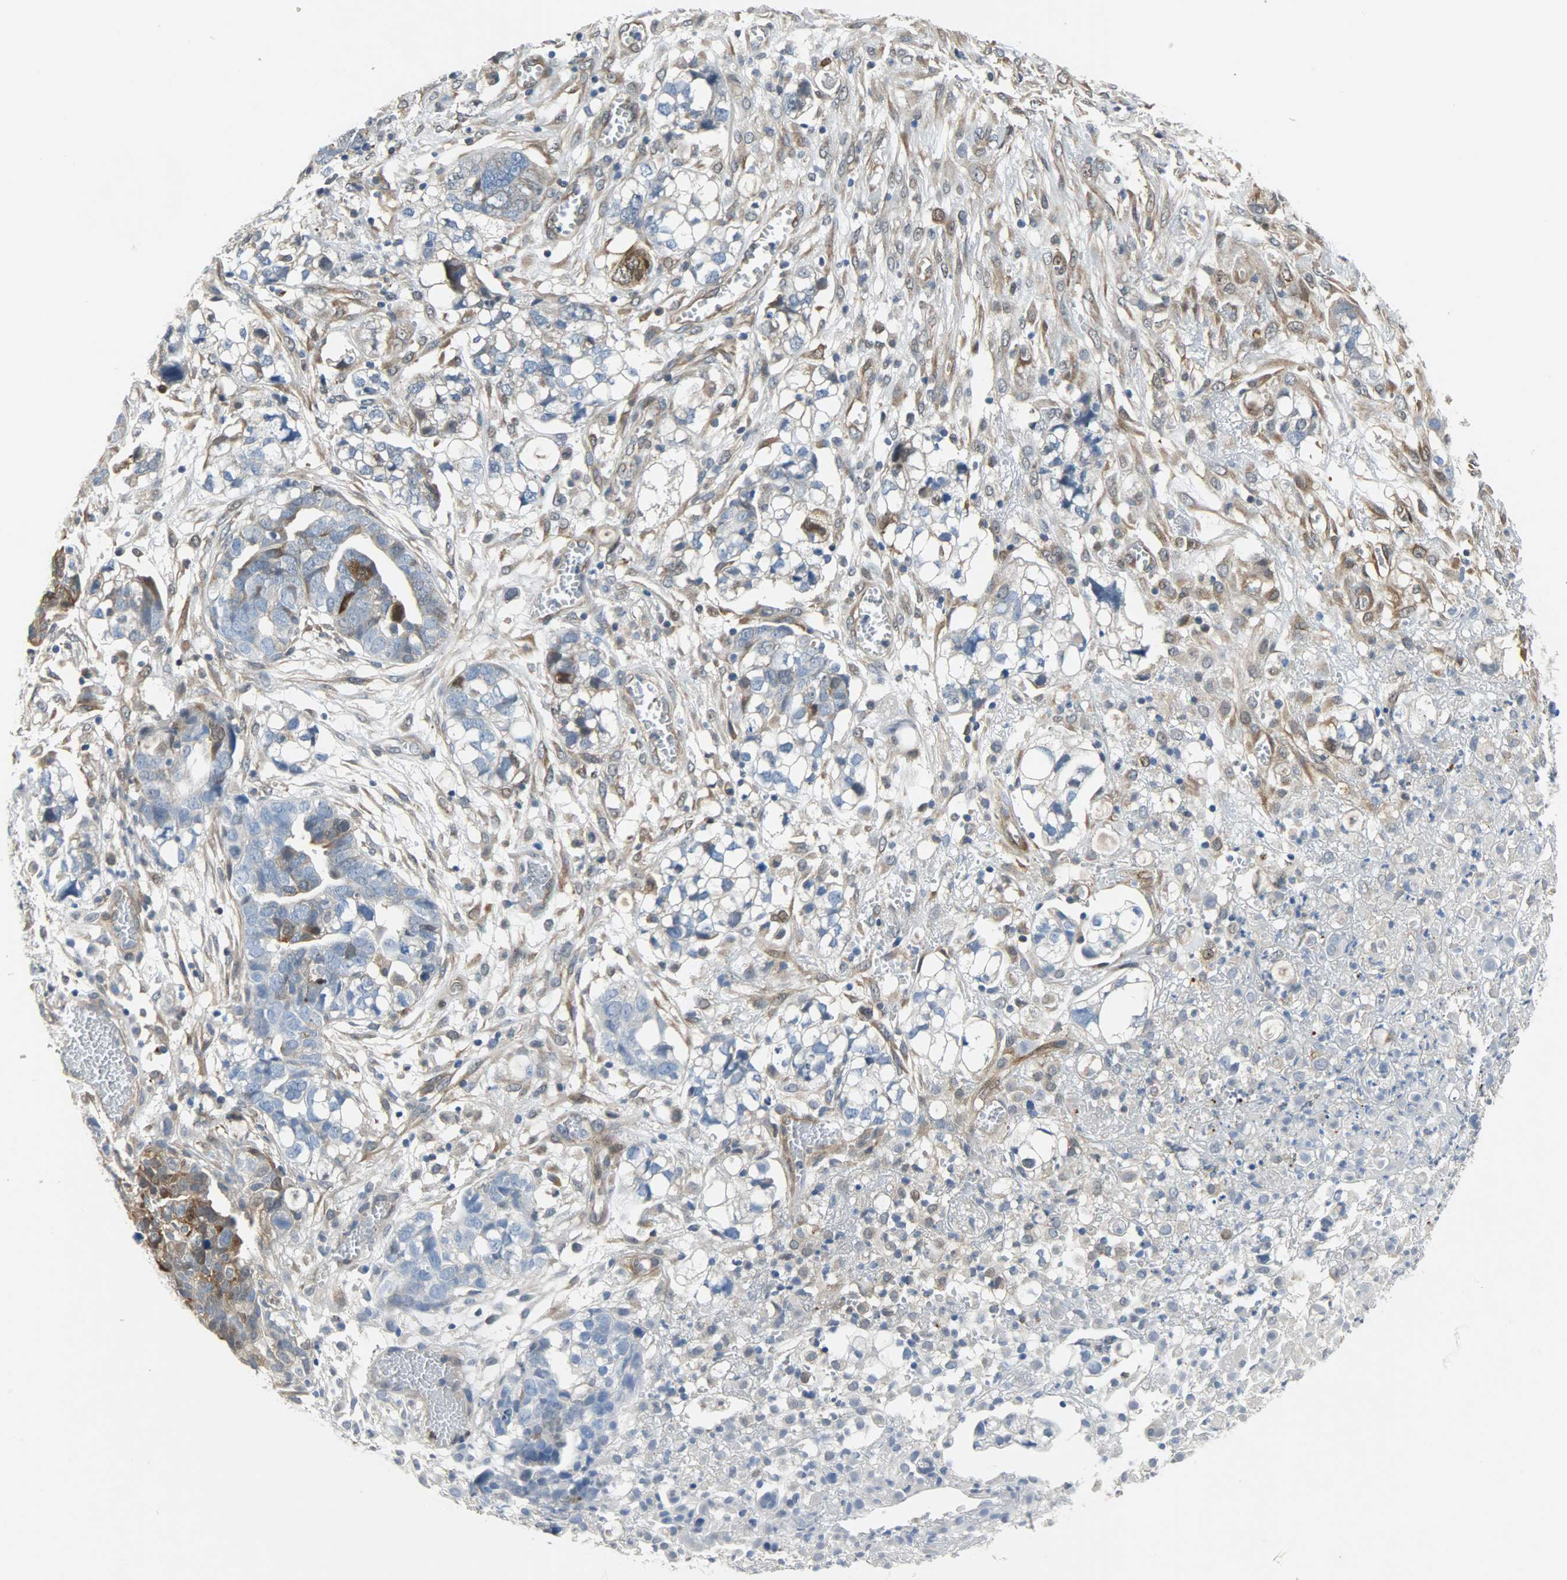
{"staining": {"intensity": "moderate", "quantity": "<25%", "location": "cytoplasmic/membranous"}, "tissue": "ovarian cancer", "cell_type": "Tumor cells", "image_type": "cancer", "snomed": [{"axis": "morphology", "description": "Normal tissue, NOS"}, {"axis": "morphology", "description": "Cystadenocarcinoma, serous, NOS"}, {"axis": "topography", "description": "Fallopian tube"}, {"axis": "topography", "description": "Ovary"}], "caption": "A micrograph of ovarian cancer stained for a protein shows moderate cytoplasmic/membranous brown staining in tumor cells. (IHC, brightfield microscopy, high magnification).", "gene": "EIF4EBP1", "patient": {"sex": "female", "age": 56}}